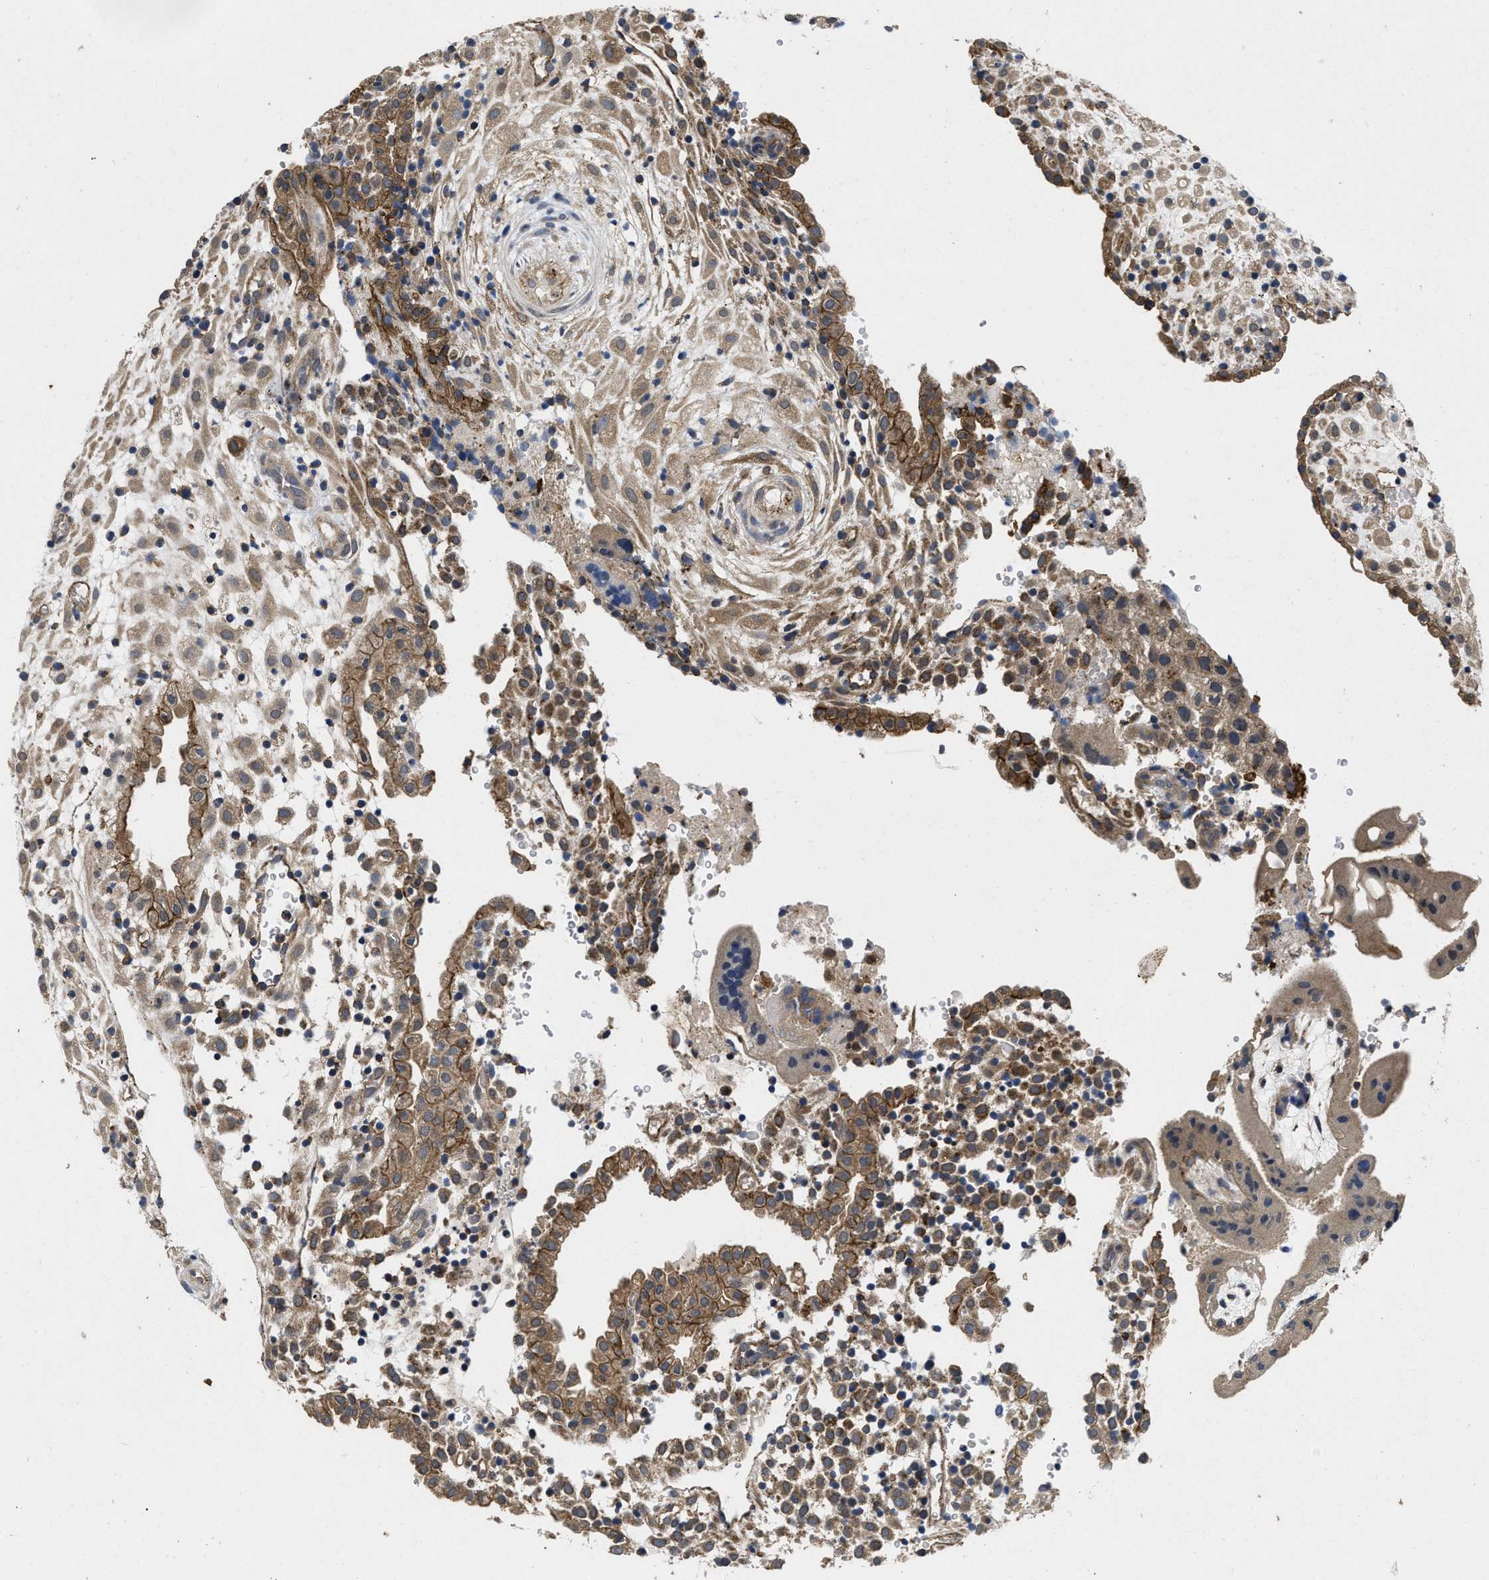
{"staining": {"intensity": "moderate", "quantity": ">75%", "location": "cytoplasmic/membranous"}, "tissue": "placenta", "cell_type": "Decidual cells", "image_type": "normal", "snomed": [{"axis": "morphology", "description": "Normal tissue, NOS"}, {"axis": "topography", "description": "Placenta"}], "caption": "DAB immunohistochemical staining of unremarkable human placenta shows moderate cytoplasmic/membranous protein positivity in approximately >75% of decidual cells.", "gene": "PKD2", "patient": {"sex": "female", "age": 18}}